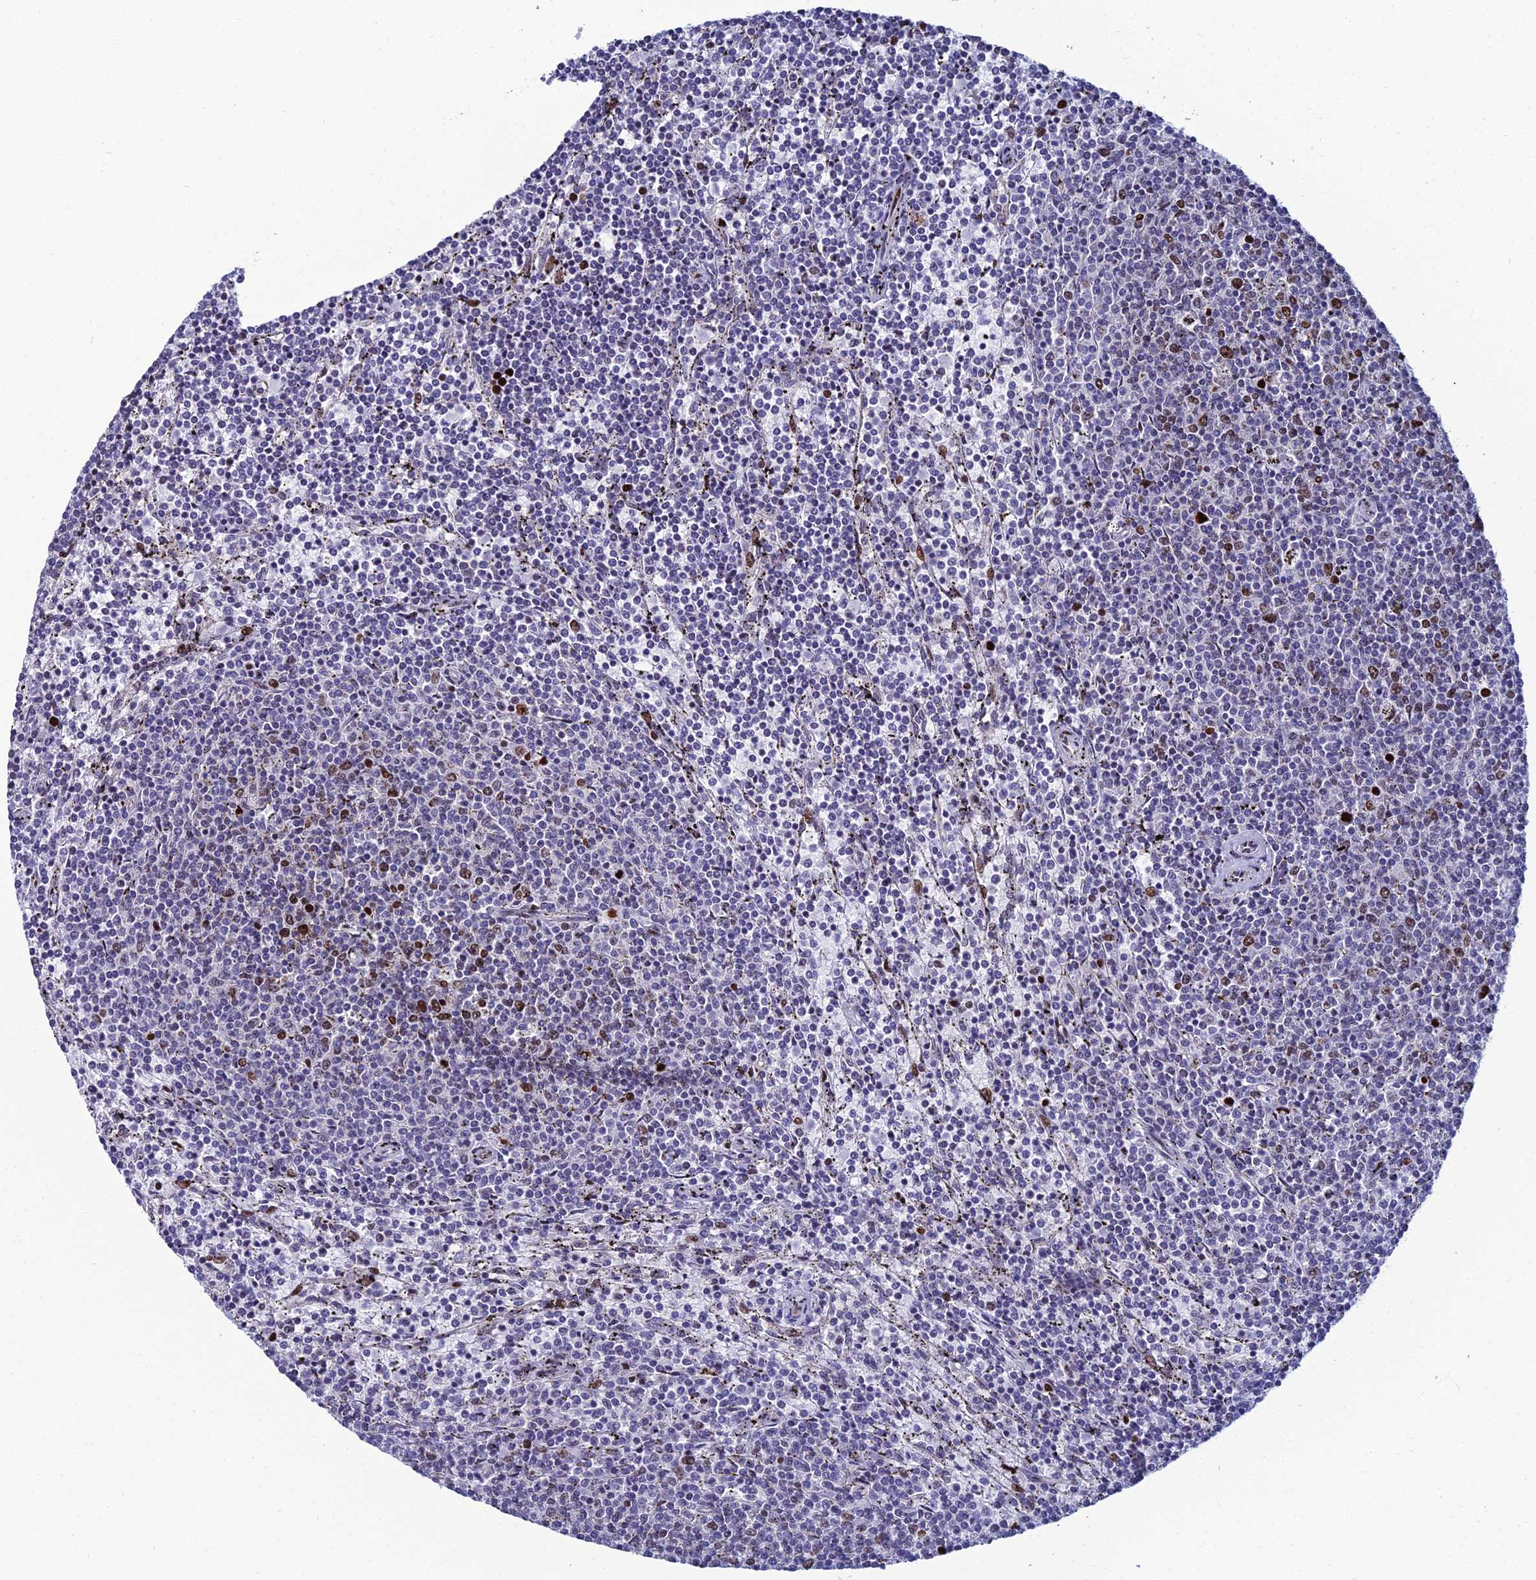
{"staining": {"intensity": "negative", "quantity": "none", "location": "none"}, "tissue": "lymphoma", "cell_type": "Tumor cells", "image_type": "cancer", "snomed": [{"axis": "morphology", "description": "Malignant lymphoma, non-Hodgkin's type, Low grade"}, {"axis": "topography", "description": "Spleen"}], "caption": "DAB (3,3'-diaminobenzidine) immunohistochemical staining of human low-grade malignant lymphoma, non-Hodgkin's type displays no significant staining in tumor cells.", "gene": "TAF9B", "patient": {"sex": "female", "age": 50}}